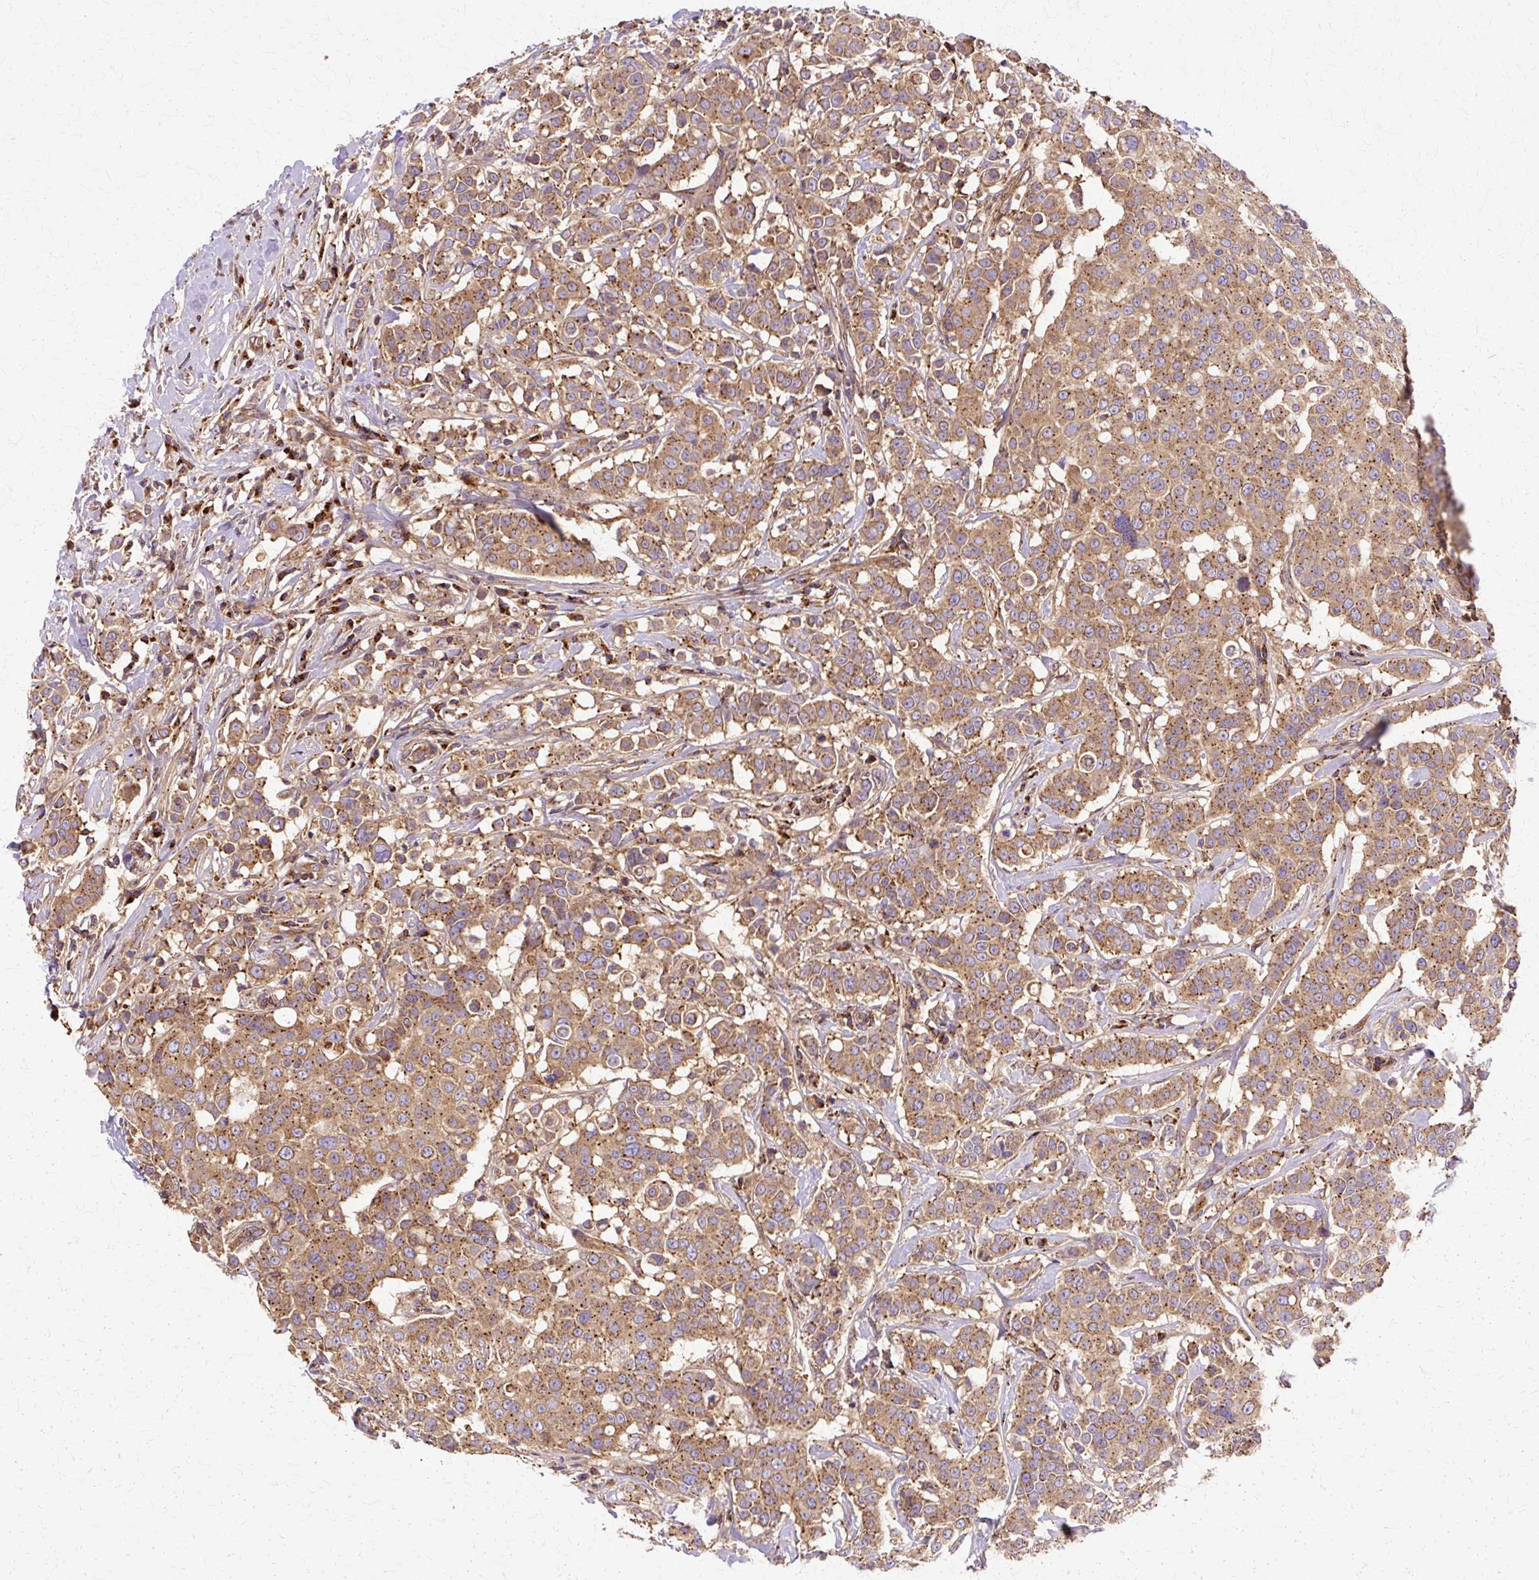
{"staining": {"intensity": "moderate", "quantity": ">75%", "location": "cytoplasmic/membranous"}, "tissue": "breast cancer", "cell_type": "Tumor cells", "image_type": "cancer", "snomed": [{"axis": "morphology", "description": "Duct carcinoma"}, {"axis": "topography", "description": "Breast"}], "caption": "Immunohistochemical staining of breast intraductal carcinoma exhibits medium levels of moderate cytoplasmic/membranous protein staining in approximately >75% of tumor cells.", "gene": "COPB1", "patient": {"sex": "female", "age": 27}}